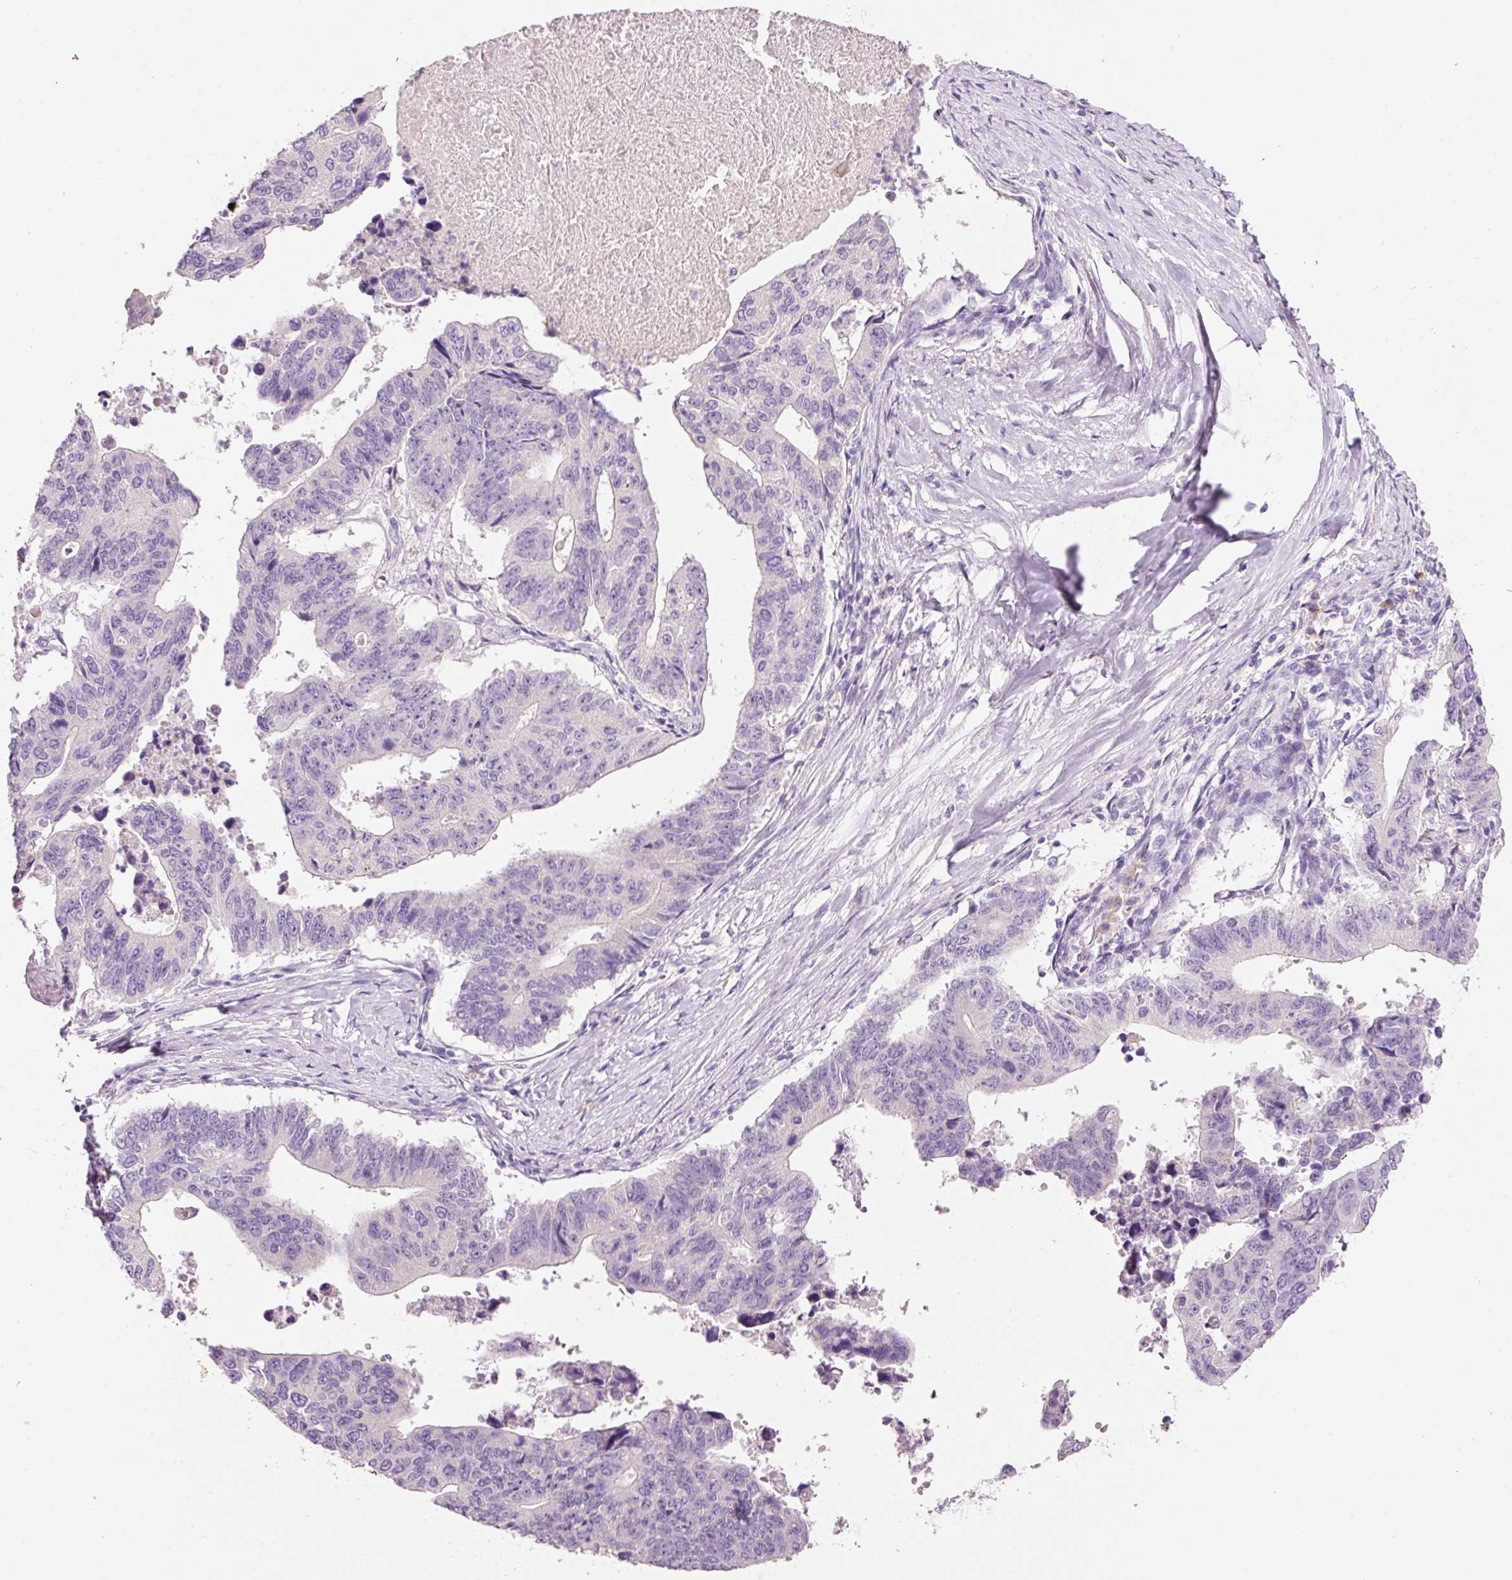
{"staining": {"intensity": "negative", "quantity": "none", "location": "none"}, "tissue": "stomach cancer", "cell_type": "Tumor cells", "image_type": "cancer", "snomed": [{"axis": "morphology", "description": "Adenocarcinoma, NOS"}, {"axis": "topography", "description": "Stomach"}], "caption": "Immunohistochemical staining of human stomach cancer demonstrates no significant positivity in tumor cells. The staining is performed using DAB (3,3'-diaminobenzidine) brown chromogen with nuclei counter-stained in using hematoxylin.", "gene": "TENT5C", "patient": {"sex": "male", "age": 59}}